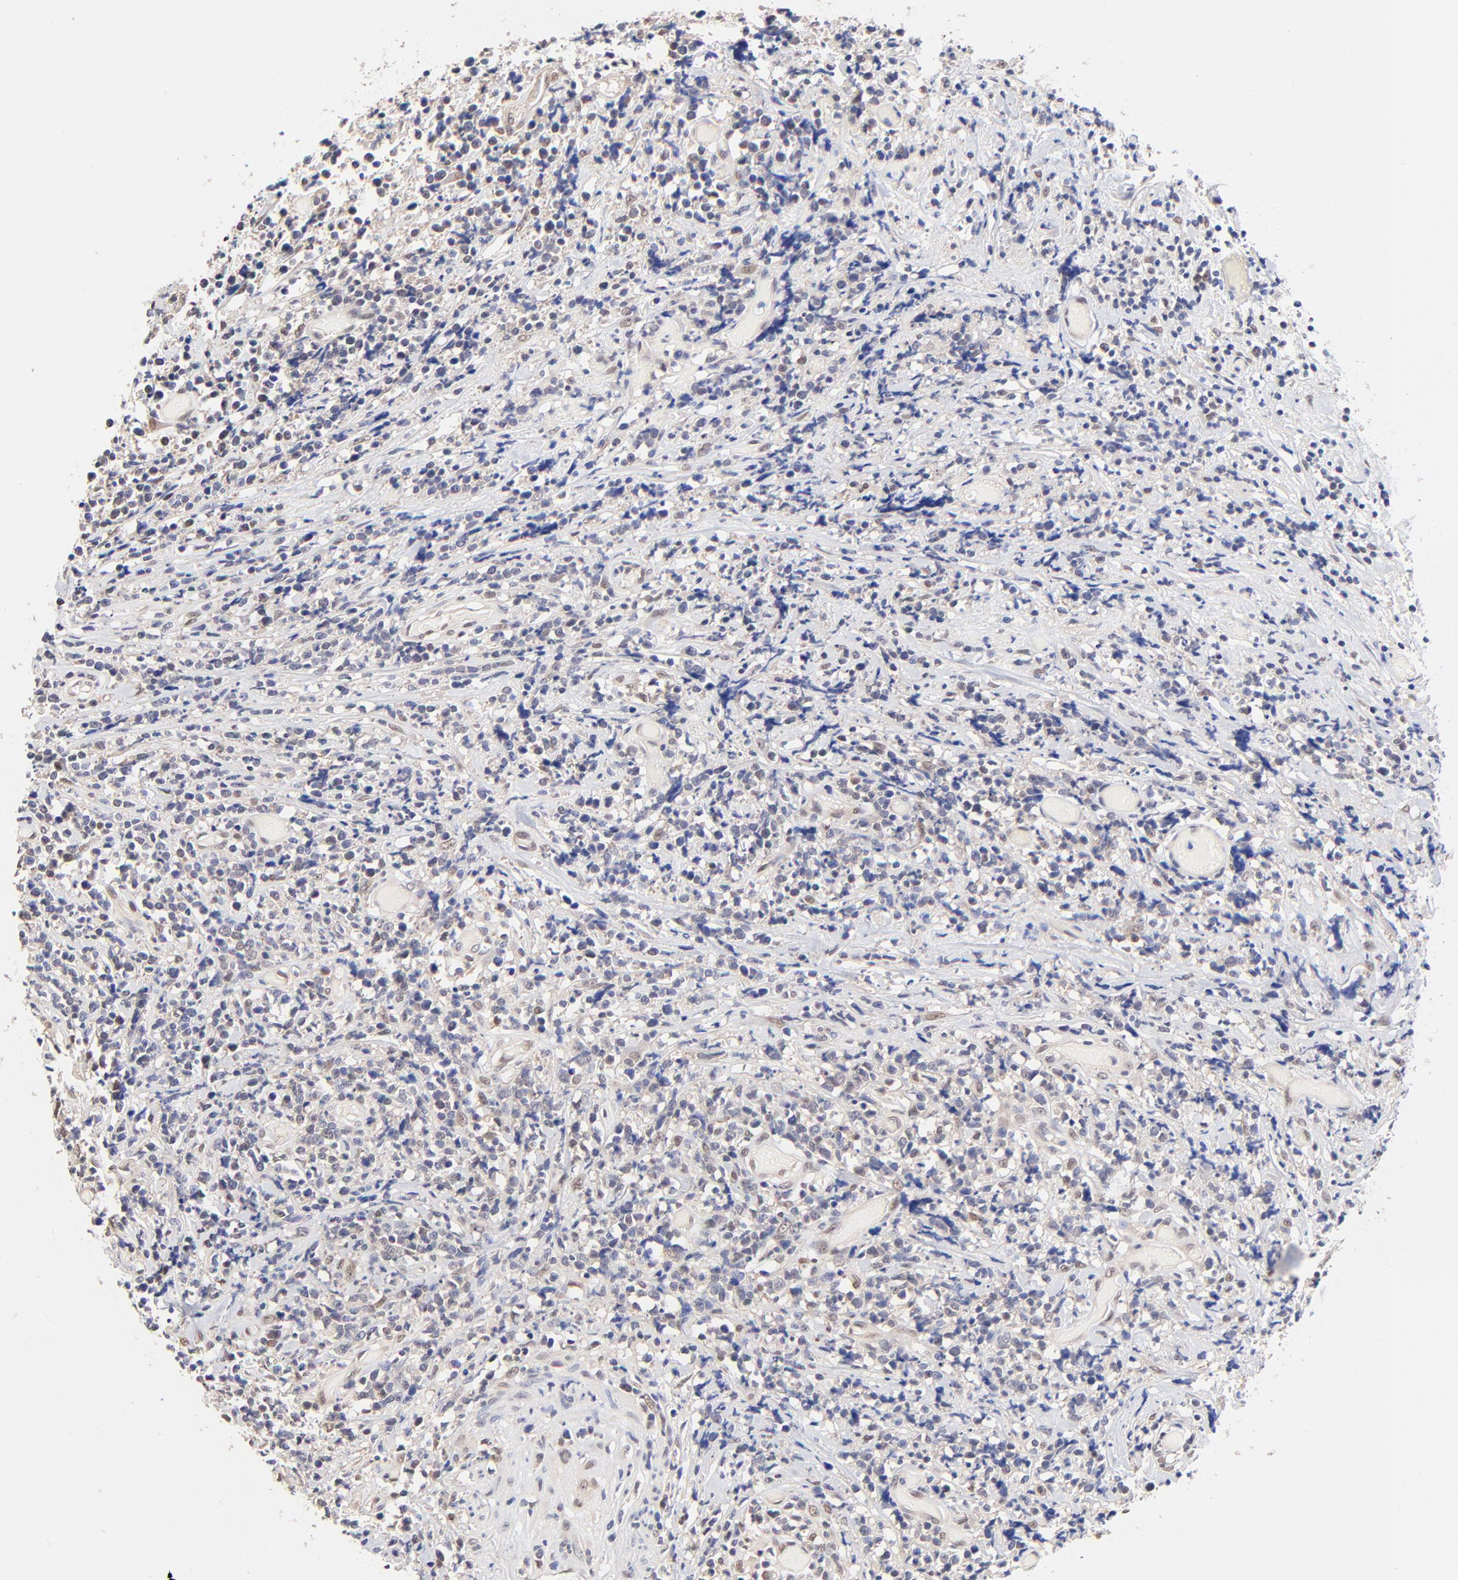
{"staining": {"intensity": "weak", "quantity": "<25%", "location": "nuclear"}, "tissue": "lymphoma", "cell_type": "Tumor cells", "image_type": "cancer", "snomed": [{"axis": "morphology", "description": "Malignant lymphoma, non-Hodgkin's type, High grade"}, {"axis": "topography", "description": "Colon"}], "caption": "Tumor cells show no significant positivity in lymphoma.", "gene": "TXNL1", "patient": {"sex": "male", "age": 82}}